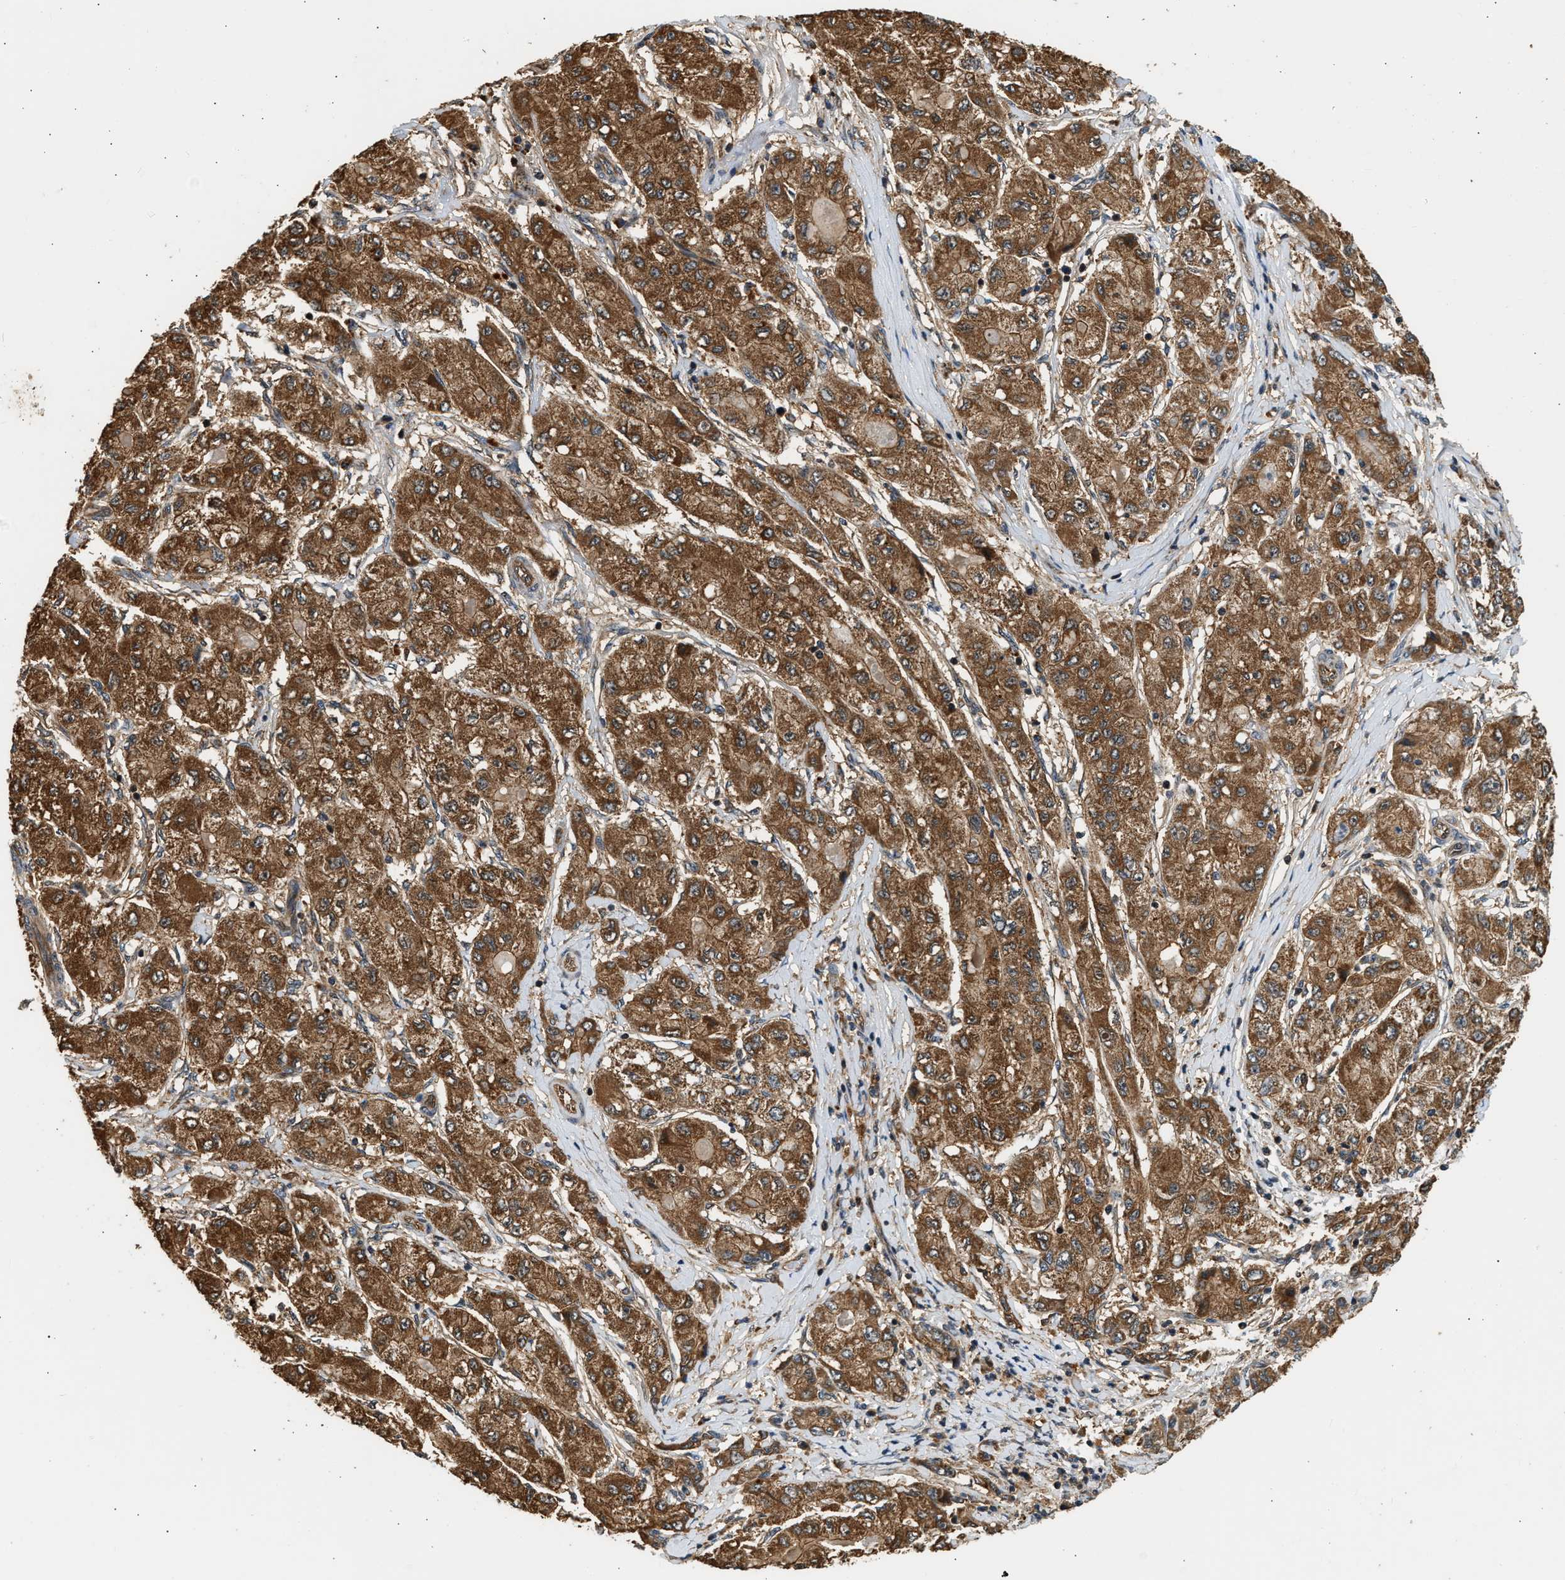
{"staining": {"intensity": "strong", "quantity": ">75%", "location": "cytoplasmic/membranous"}, "tissue": "liver cancer", "cell_type": "Tumor cells", "image_type": "cancer", "snomed": [{"axis": "morphology", "description": "Carcinoma, Hepatocellular, NOS"}, {"axis": "topography", "description": "Liver"}], "caption": "Hepatocellular carcinoma (liver) stained for a protein reveals strong cytoplasmic/membranous positivity in tumor cells.", "gene": "DUSP14", "patient": {"sex": "male", "age": 80}}